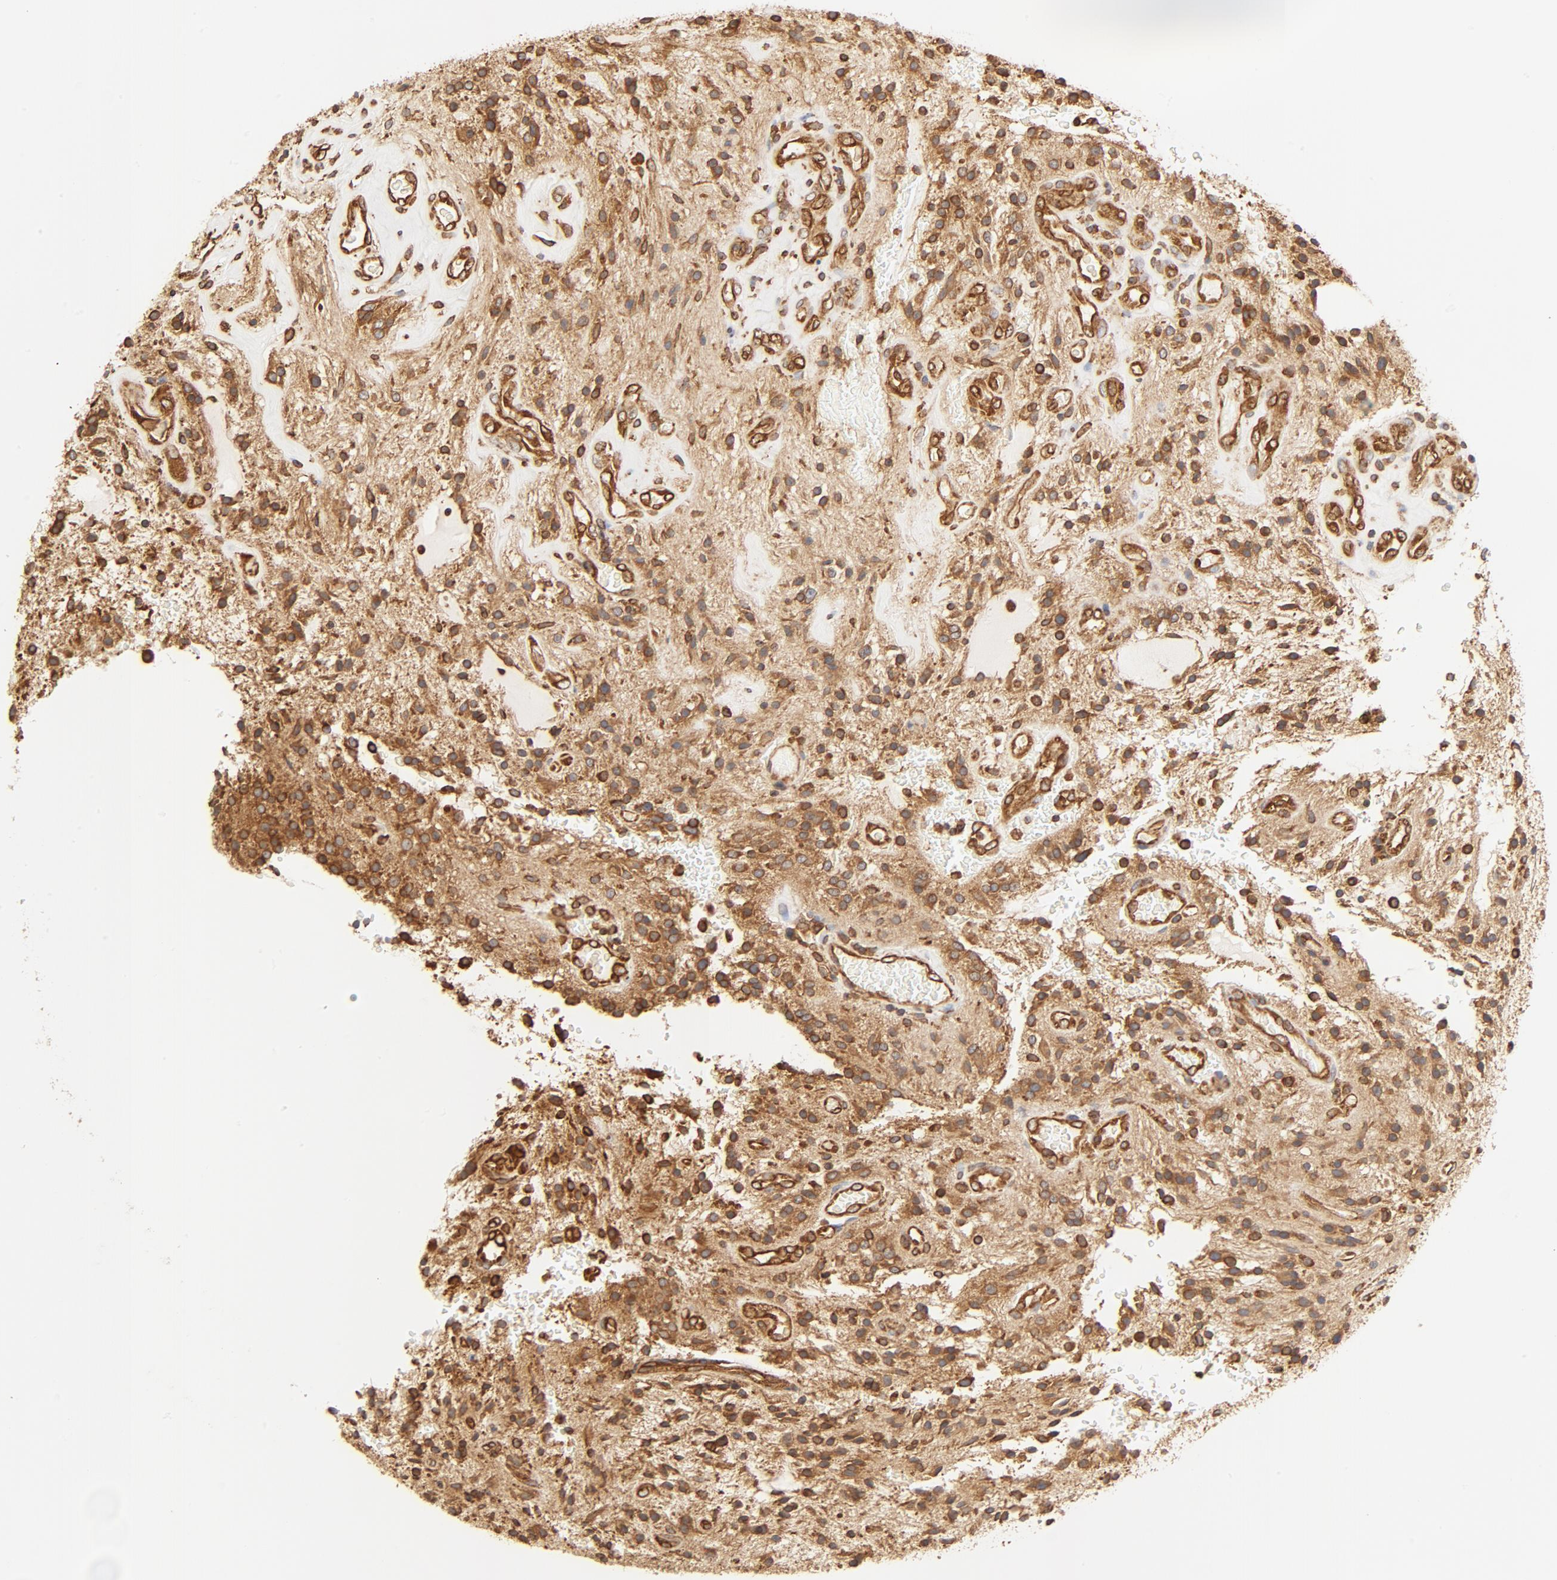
{"staining": {"intensity": "moderate", "quantity": ">75%", "location": "cytoplasmic/membranous"}, "tissue": "glioma", "cell_type": "Tumor cells", "image_type": "cancer", "snomed": [{"axis": "morphology", "description": "Glioma, malignant, NOS"}, {"axis": "topography", "description": "Cerebellum"}], "caption": "This is an image of IHC staining of malignant glioma, which shows moderate staining in the cytoplasmic/membranous of tumor cells.", "gene": "BCAP31", "patient": {"sex": "female", "age": 10}}